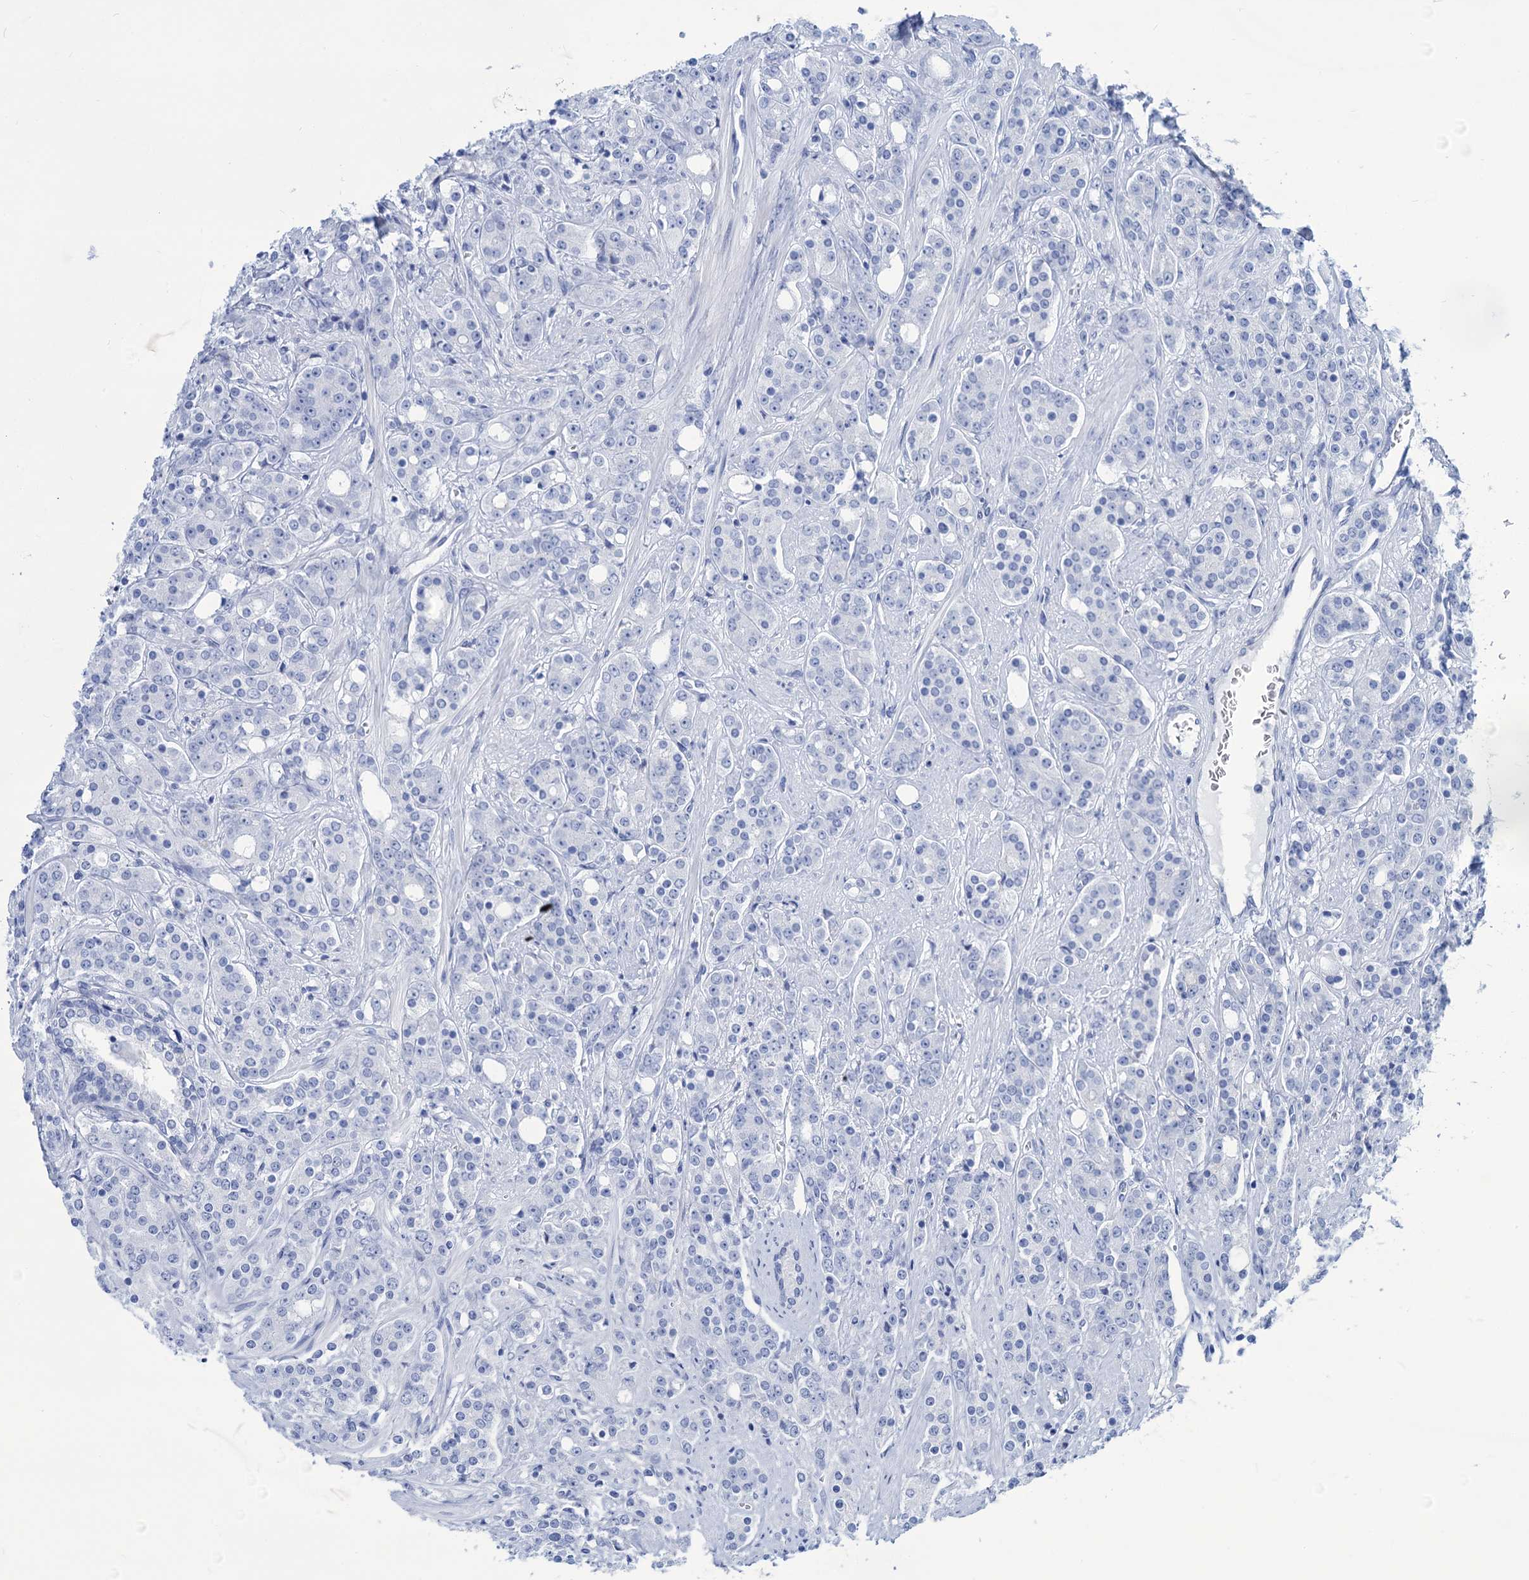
{"staining": {"intensity": "negative", "quantity": "none", "location": "none"}, "tissue": "prostate cancer", "cell_type": "Tumor cells", "image_type": "cancer", "snomed": [{"axis": "morphology", "description": "Adenocarcinoma, High grade"}, {"axis": "topography", "description": "Prostate"}], "caption": "IHC of prostate adenocarcinoma (high-grade) exhibits no expression in tumor cells.", "gene": "CABYR", "patient": {"sex": "male", "age": 62}}